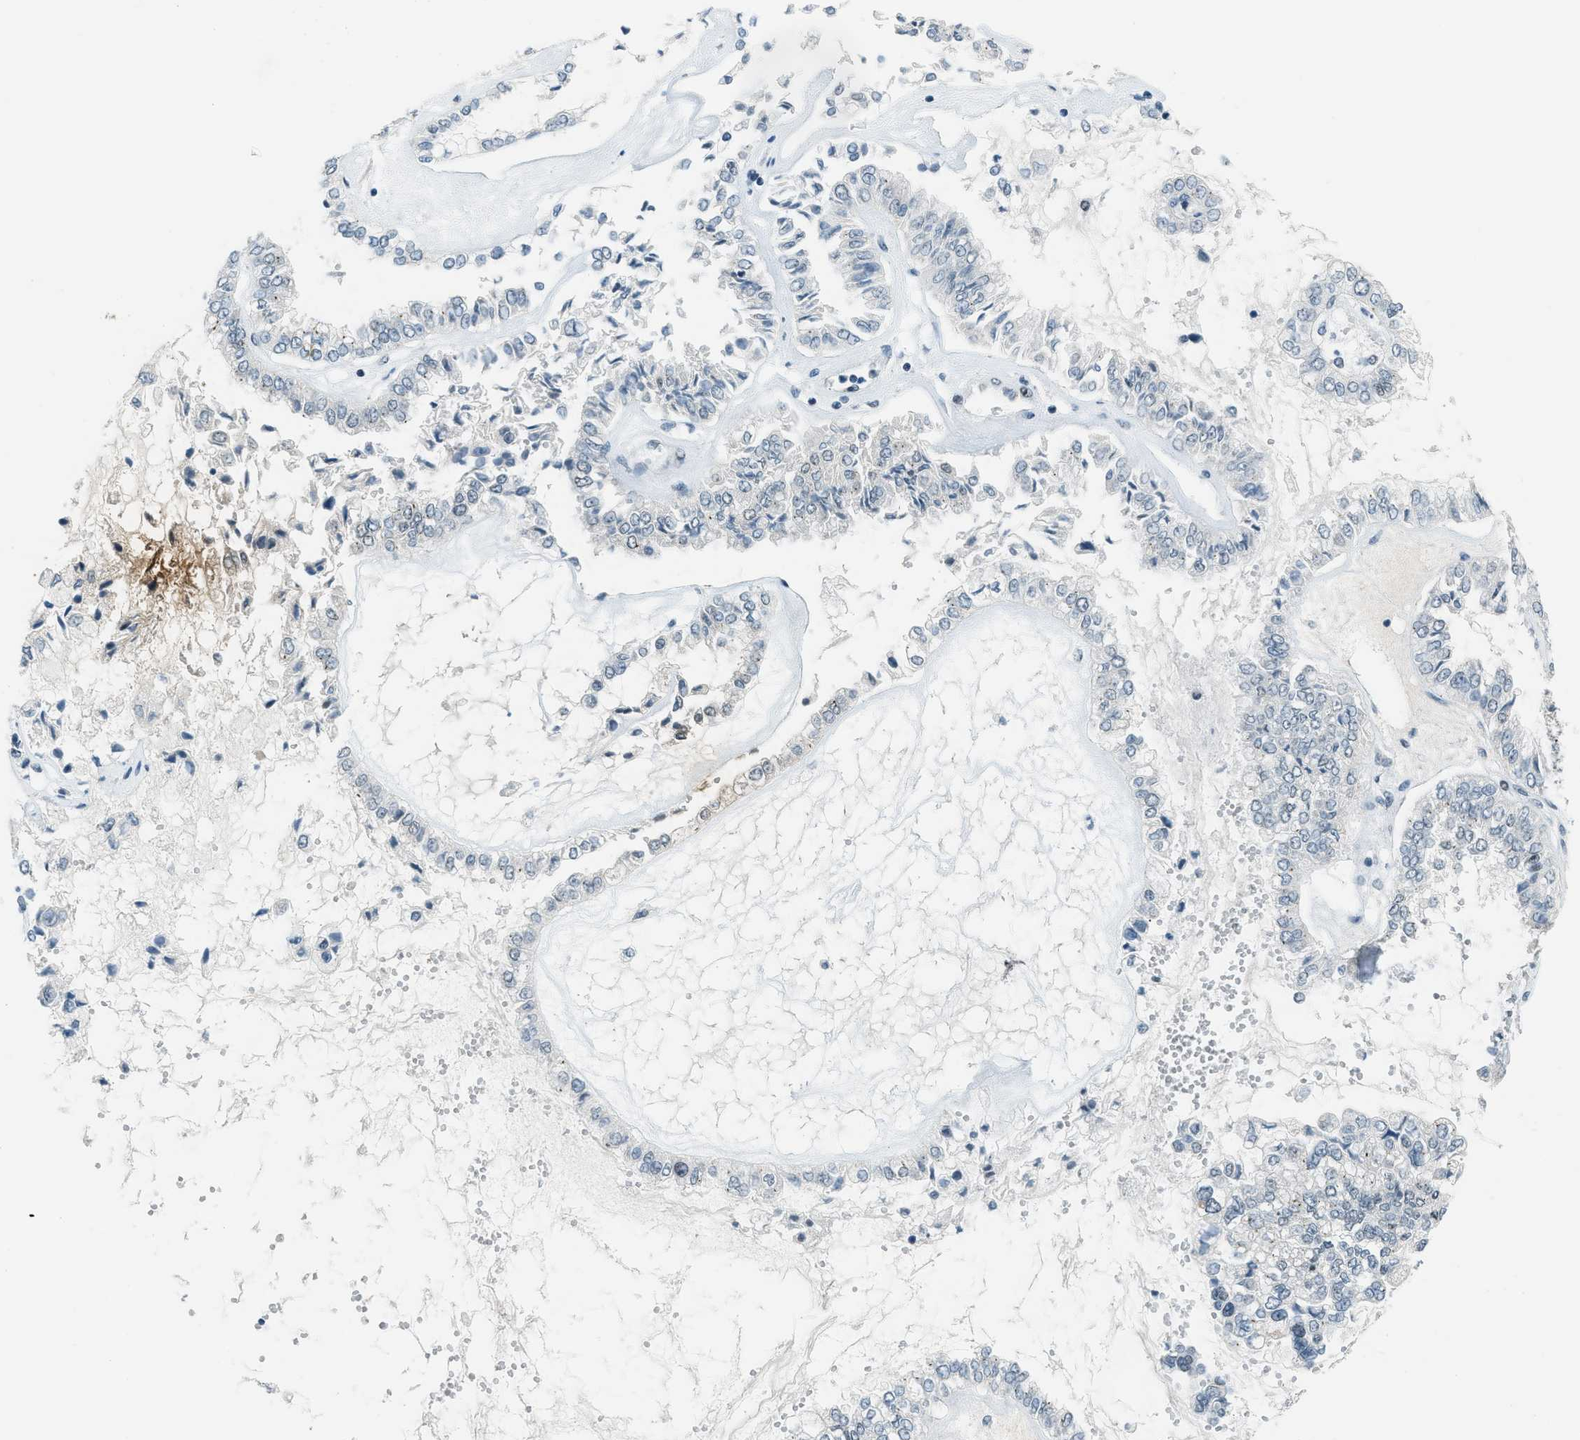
{"staining": {"intensity": "negative", "quantity": "none", "location": "none"}, "tissue": "liver cancer", "cell_type": "Tumor cells", "image_type": "cancer", "snomed": [{"axis": "morphology", "description": "Cholangiocarcinoma"}, {"axis": "topography", "description": "Liver"}], "caption": "Immunohistochemistry (IHC) image of human liver cancer stained for a protein (brown), which displays no staining in tumor cells.", "gene": "KLF6", "patient": {"sex": "female", "age": 79}}